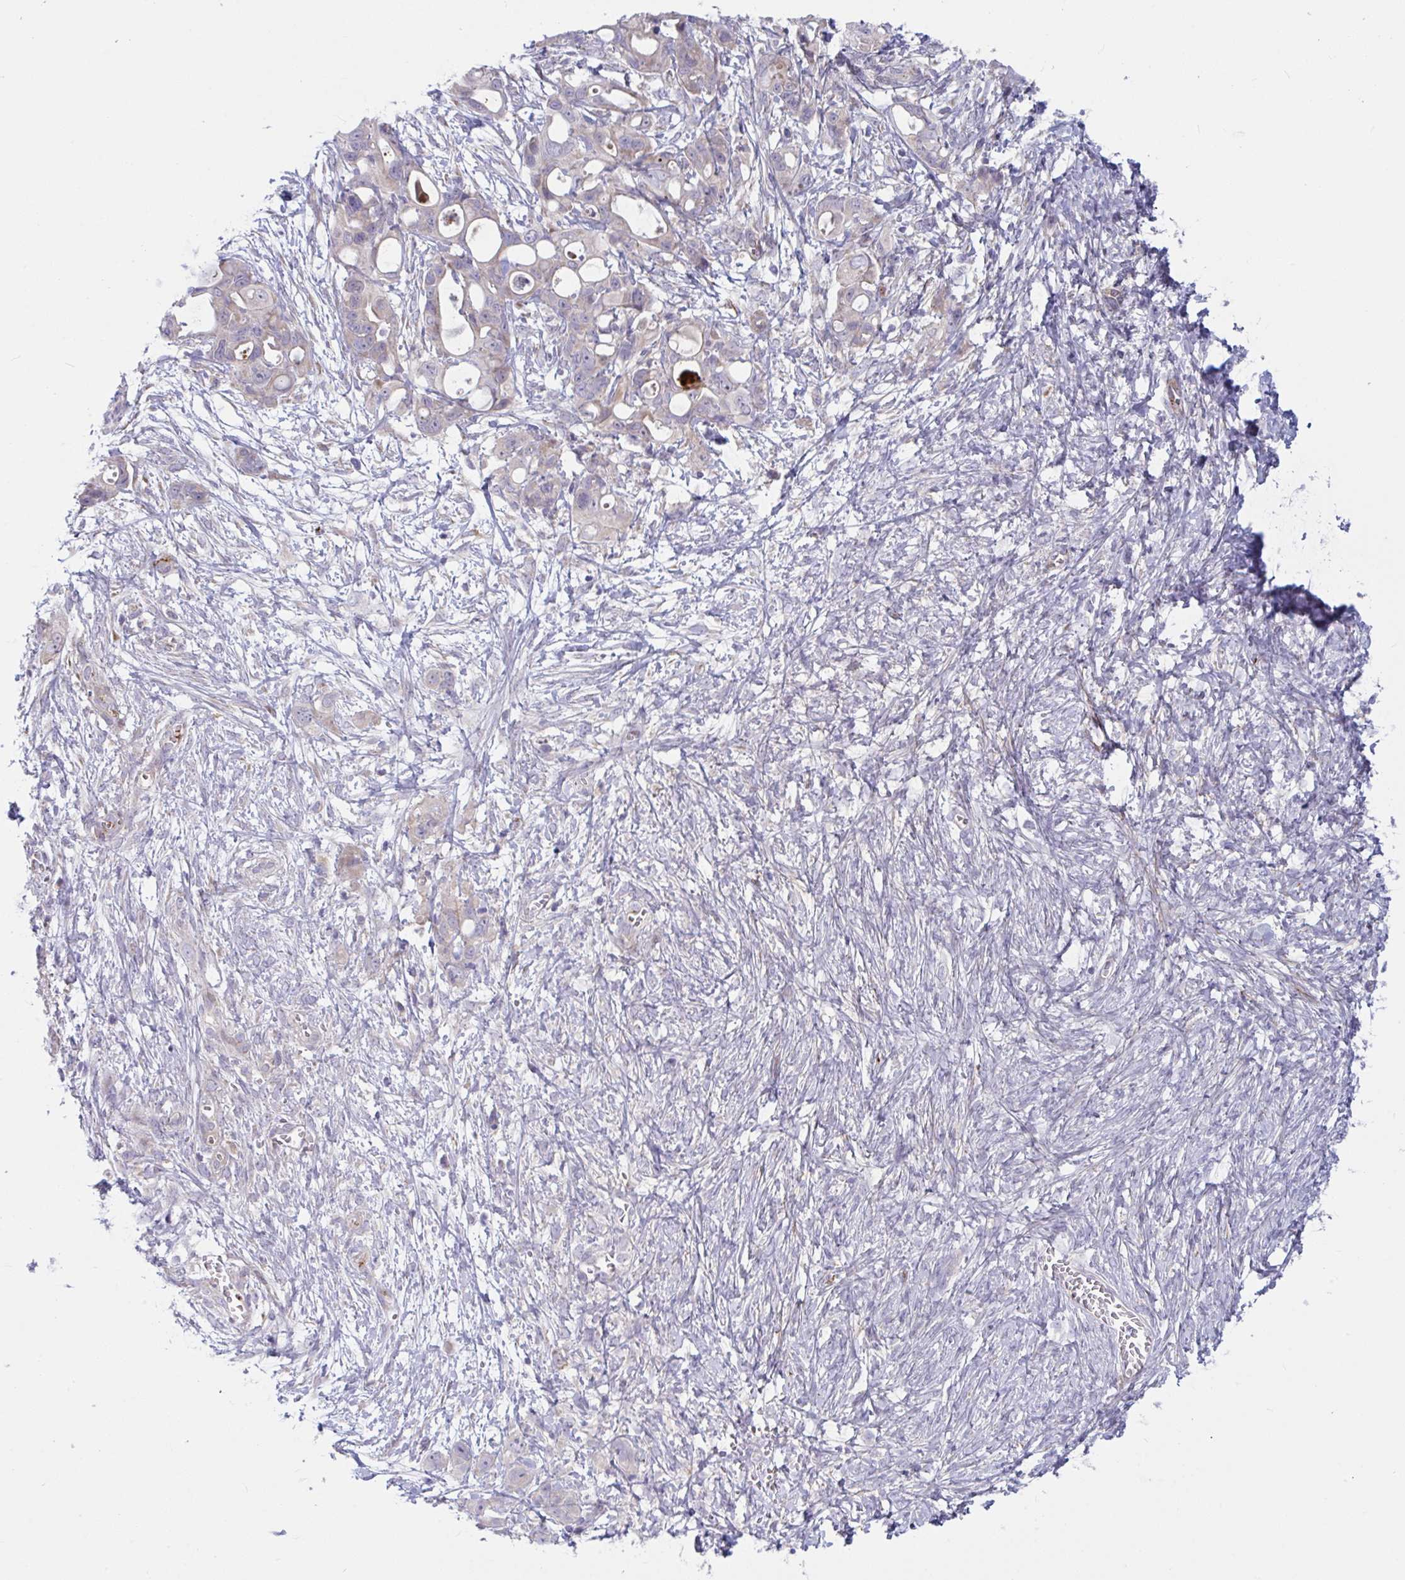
{"staining": {"intensity": "negative", "quantity": "none", "location": "none"}, "tissue": "ovarian cancer", "cell_type": "Tumor cells", "image_type": "cancer", "snomed": [{"axis": "morphology", "description": "Cystadenocarcinoma, mucinous, NOS"}, {"axis": "topography", "description": "Ovary"}], "caption": "The immunohistochemistry (IHC) photomicrograph has no significant staining in tumor cells of ovarian mucinous cystadenocarcinoma tissue. (Immunohistochemistry, brightfield microscopy, high magnification).", "gene": "IL37", "patient": {"sex": "female", "age": 70}}